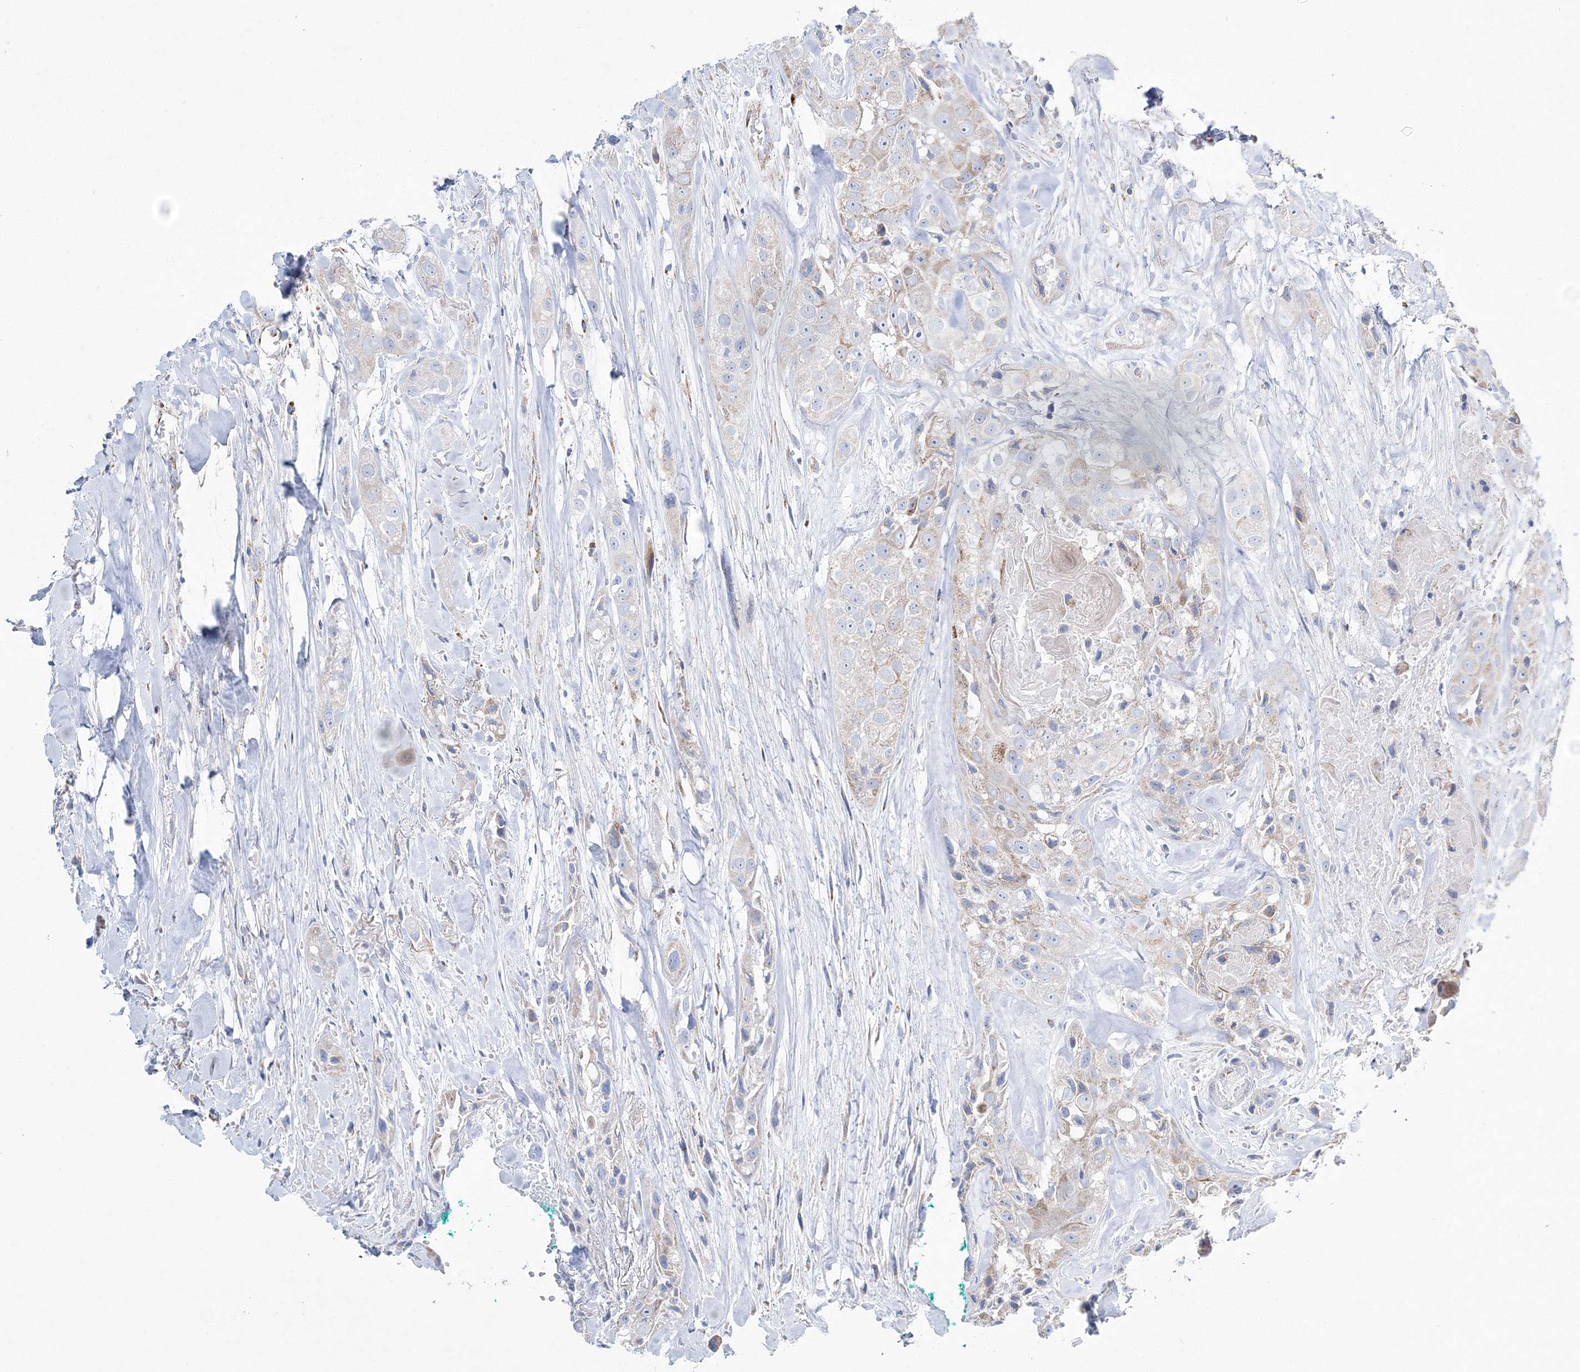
{"staining": {"intensity": "weak", "quantity": "<25%", "location": "cytoplasmic/membranous"}, "tissue": "head and neck cancer", "cell_type": "Tumor cells", "image_type": "cancer", "snomed": [{"axis": "morphology", "description": "Normal tissue, NOS"}, {"axis": "morphology", "description": "Squamous cell carcinoma, NOS"}, {"axis": "topography", "description": "Skeletal muscle"}, {"axis": "topography", "description": "Head-Neck"}], "caption": "IHC histopathology image of neoplastic tissue: human head and neck cancer stained with DAB (3,3'-diaminobenzidine) demonstrates no significant protein expression in tumor cells.", "gene": "HIBCH", "patient": {"sex": "male", "age": 51}}